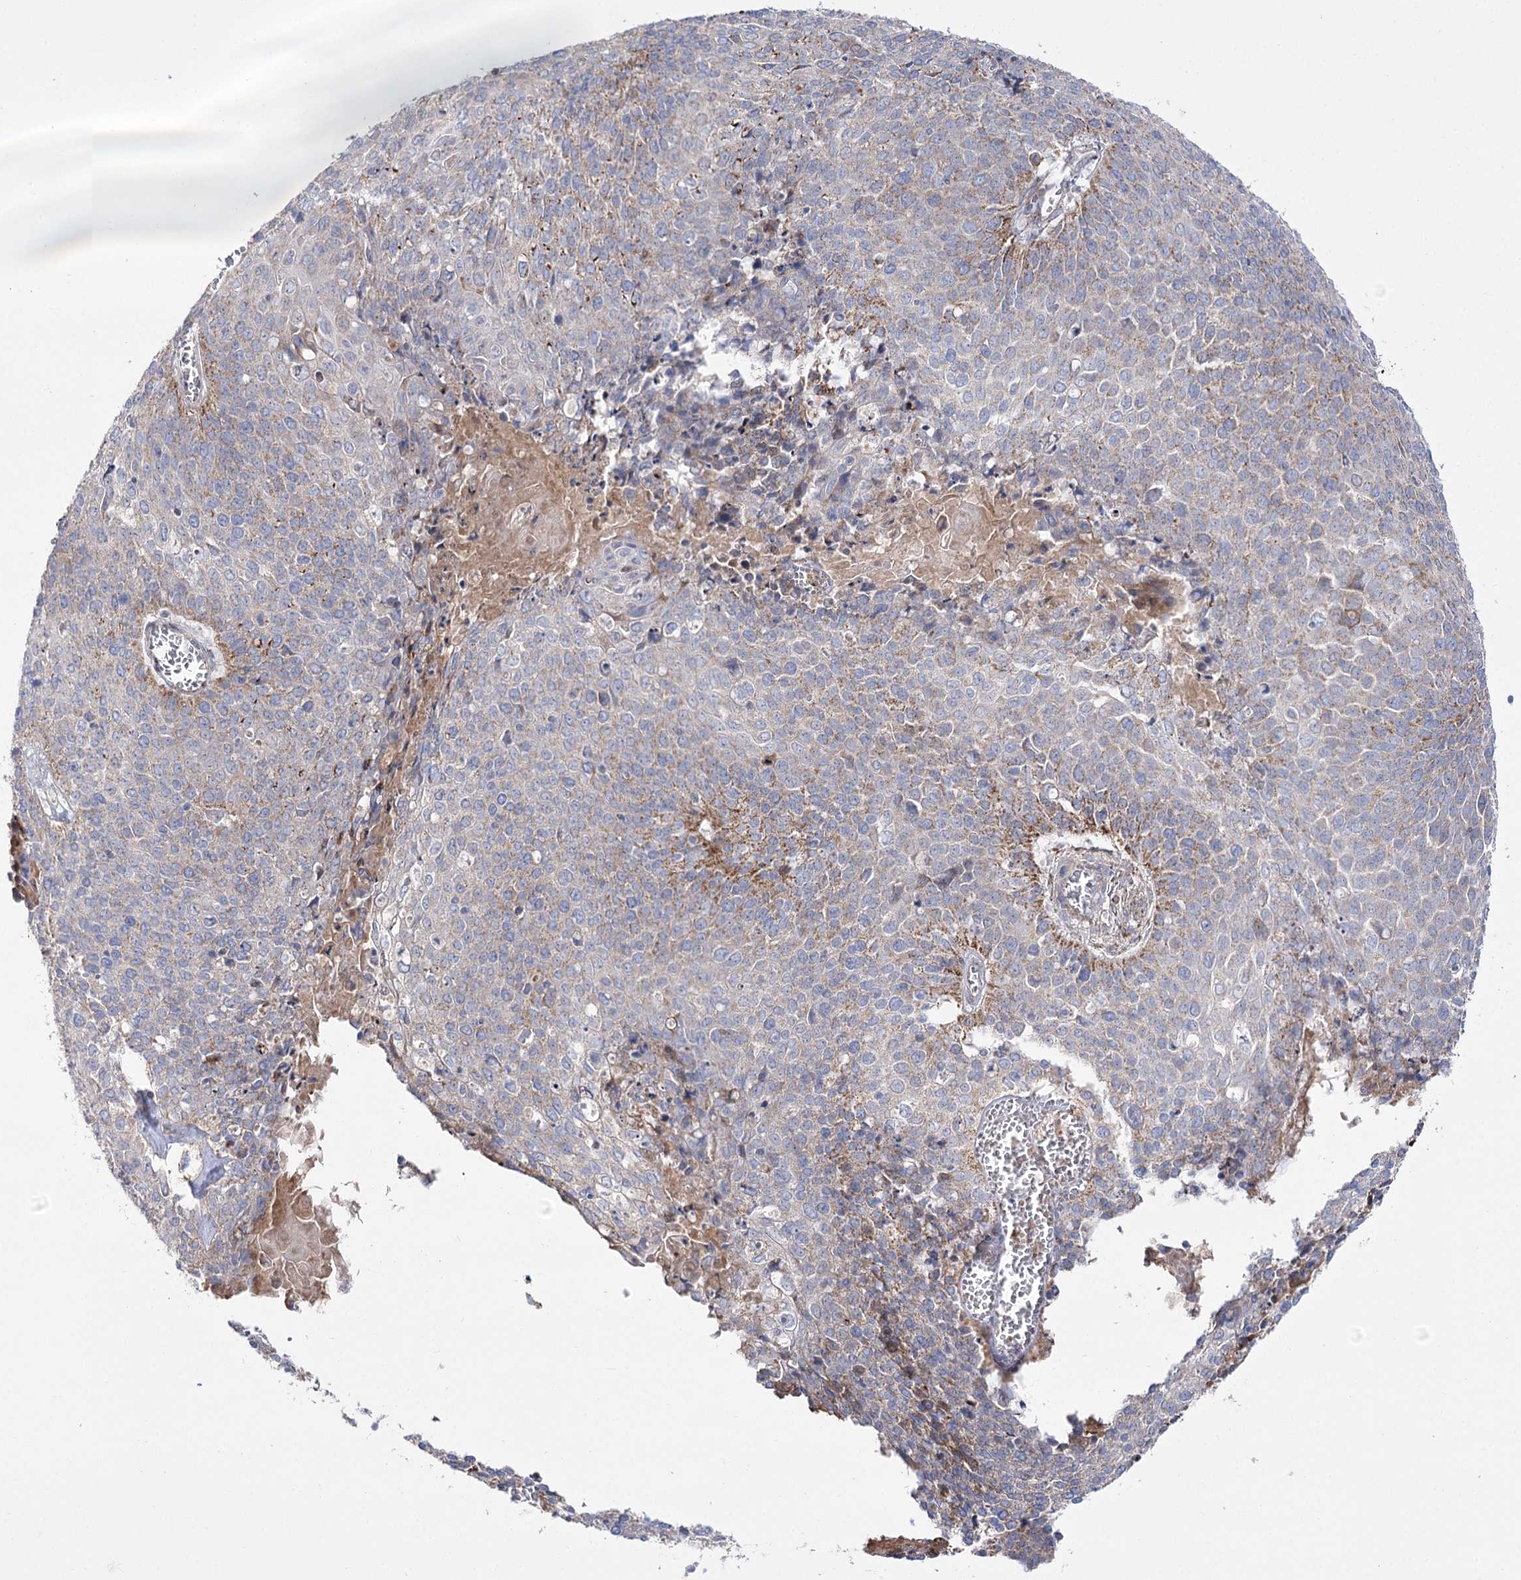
{"staining": {"intensity": "moderate", "quantity": "<25%", "location": "cytoplasmic/membranous"}, "tissue": "cervical cancer", "cell_type": "Tumor cells", "image_type": "cancer", "snomed": [{"axis": "morphology", "description": "Squamous cell carcinoma, NOS"}, {"axis": "topography", "description": "Cervix"}], "caption": "Cervical cancer stained with DAB IHC shows low levels of moderate cytoplasmic/membranous staining in approximately <25% of tumor cells.", "gene": "NADK2", "patient": {"sex": "female", "age": 39}}